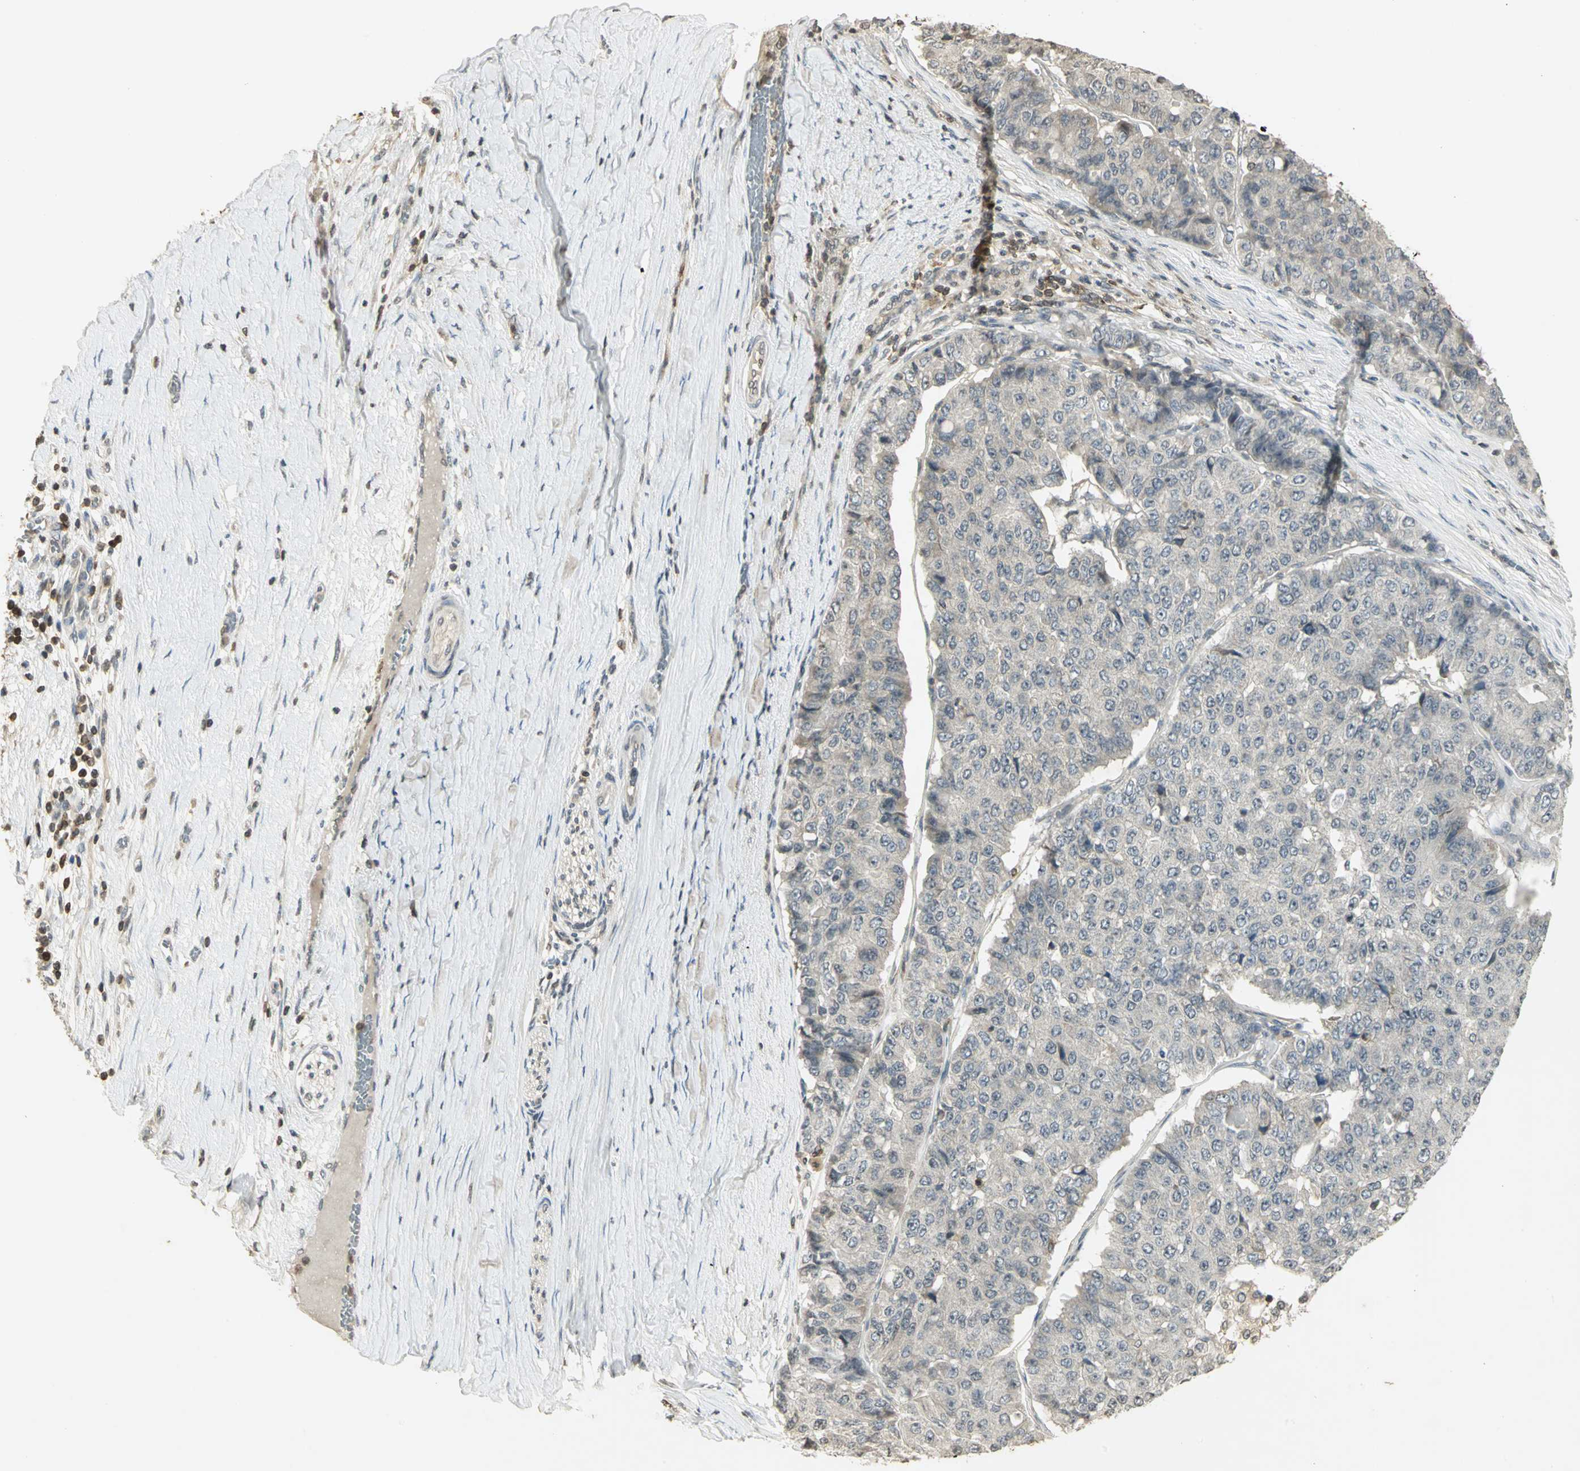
{"staining": {"intensity": "negative", "quantity": "none", "location": "none"}, "tissue": "pancreatic cancer", "cell_type": "Tumor cells", "image_type": "cancer", "snomed": [{"axis": "morphology", "description": "Adenocarcinoma, NOS"}, {"axis": "topography", "description": "Pancreas"}], "caption": "This is an immunohistochemistry photomicrograph of adenocarcinoma (pancreatic). There is no expression in tumor cells.", "gene": "IL16", "patient": {"sex": "male", "age": 50}}